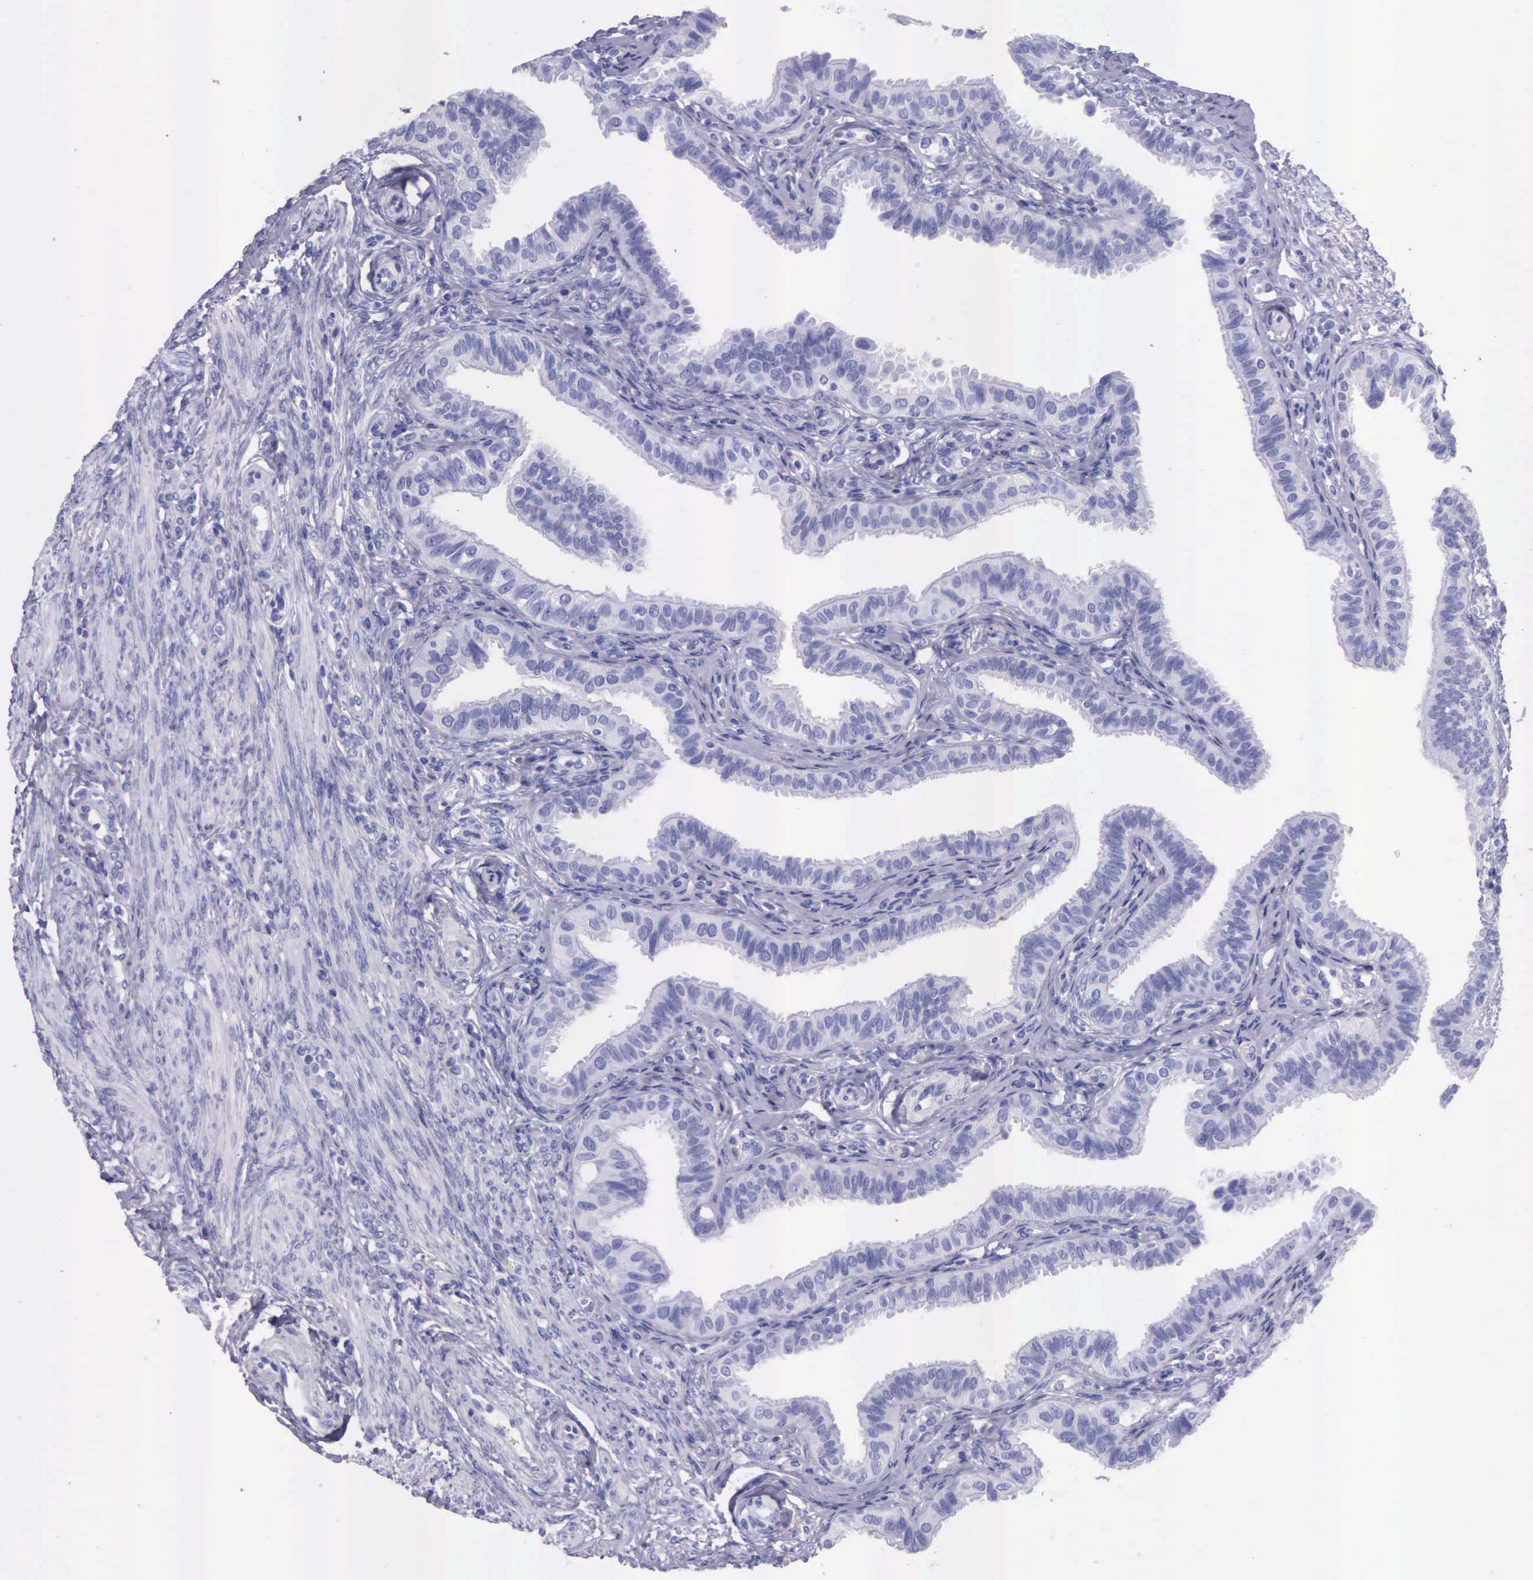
{"staining": {"intensity": "negative", "quantity": "none", "location": "none"}, "tissue": "fallopian tube", "cell_type": "Glandular cells", "image_type": "normal", "snomed": [{"axis": "morphology", "description": "Normal tissue, NOS"}, {"axis": "topography", "description": "Fallopian tube"}], "caption": "The IHC histopathology image has no significant staining in glandular cells of fallopian tube. (DAB IHC, high magnification).", "gene": "KLK2", "patient": {"sex": "female", "age": 42}}